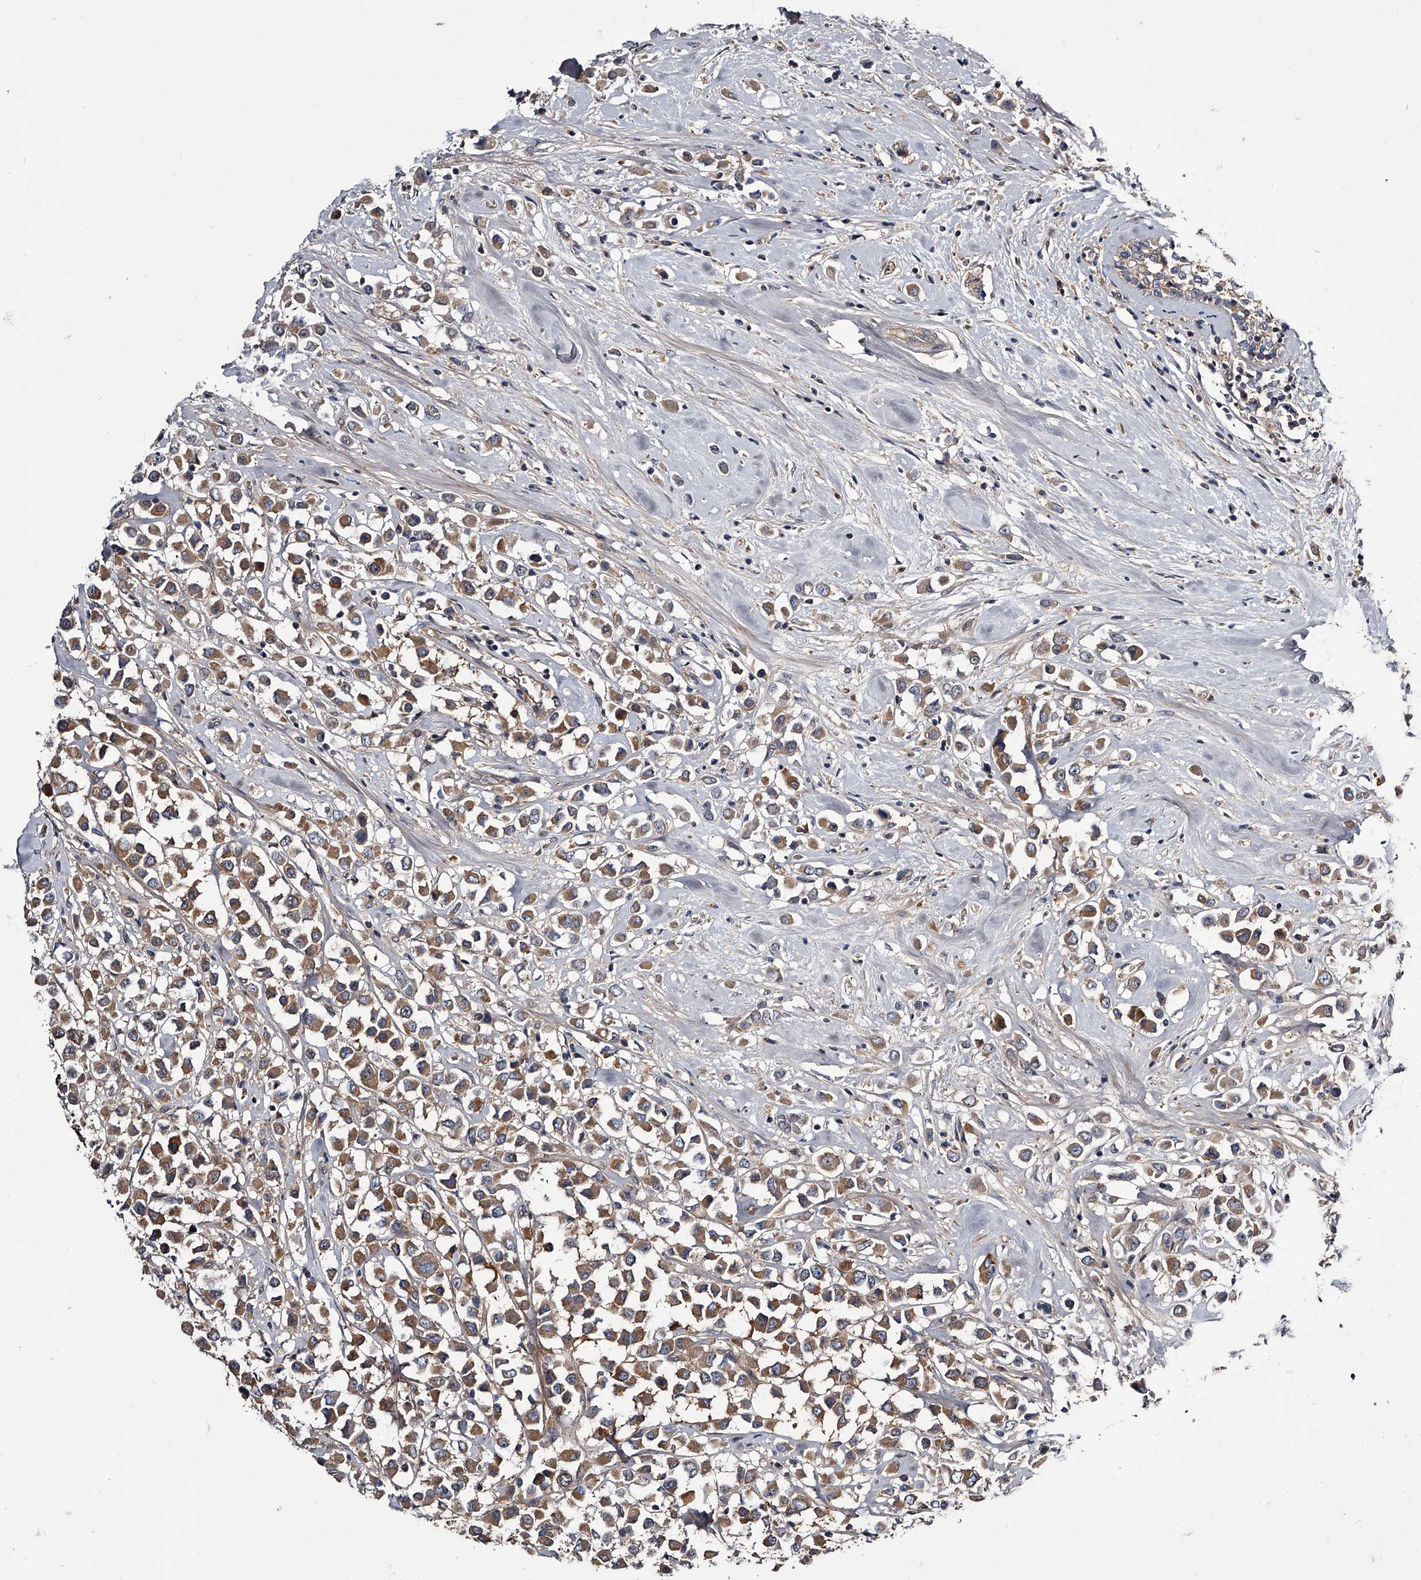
{"staining": {"intensity": "moderate", "quantity": ">75%", "location": "cytoplasmic/membranous"}, "tissue": "breast cancer", "cell_type": "Tumor cells", "image_type": "cancer", "snomed": [{"axis": "morphology", "description": "Duct carcinoma"}, {"axis": "topography", "description": "Breast"}], "caption": "Breast cancer (infiltrating ductal carcinoma) stained for a protein demonstrates moderate cytoplasmic/membranous positivity in tumor cells.", "gene": "GAPVD1", "patient": {"sex": "female", "age": 61}}